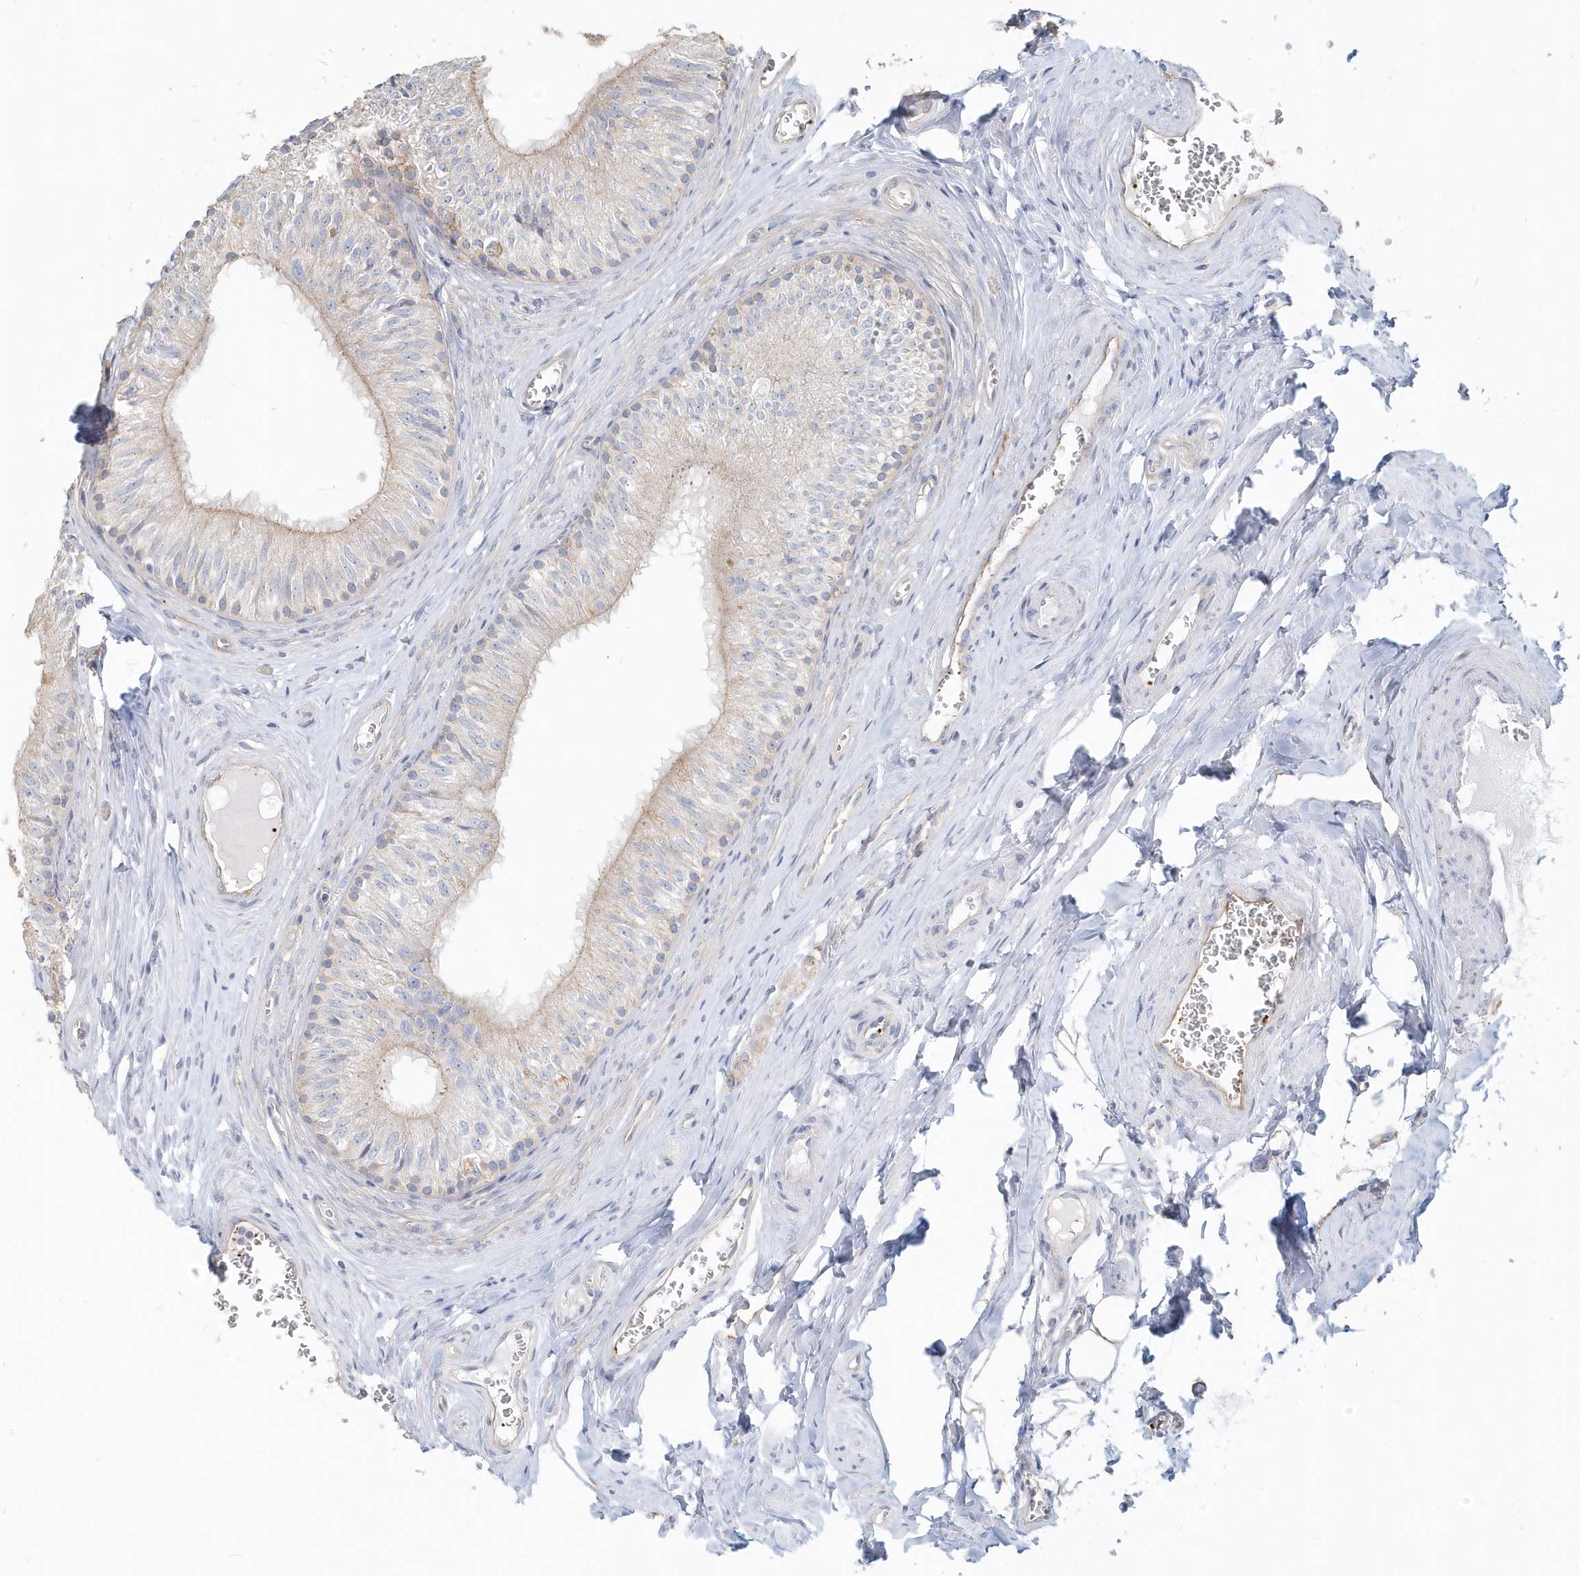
{"staining": {"intensity": "weak", "quantity": "<25%", "location": "cytoplasmic/membranous"}, "tissue": "epididymis", "cell_type": "Glandular cells", "image_type": "normal", "snomed": [{"axis": "morphology", "description": "Normal tissue, NOS"}, {"axis": "topography", "description": "Epididymis"}], "caption": "Histopathology image shows no significant protein expression in glandular cells of normal epididymis.", "gene": "MMRN1", "patient": {"sex": "male", "age": 46}}